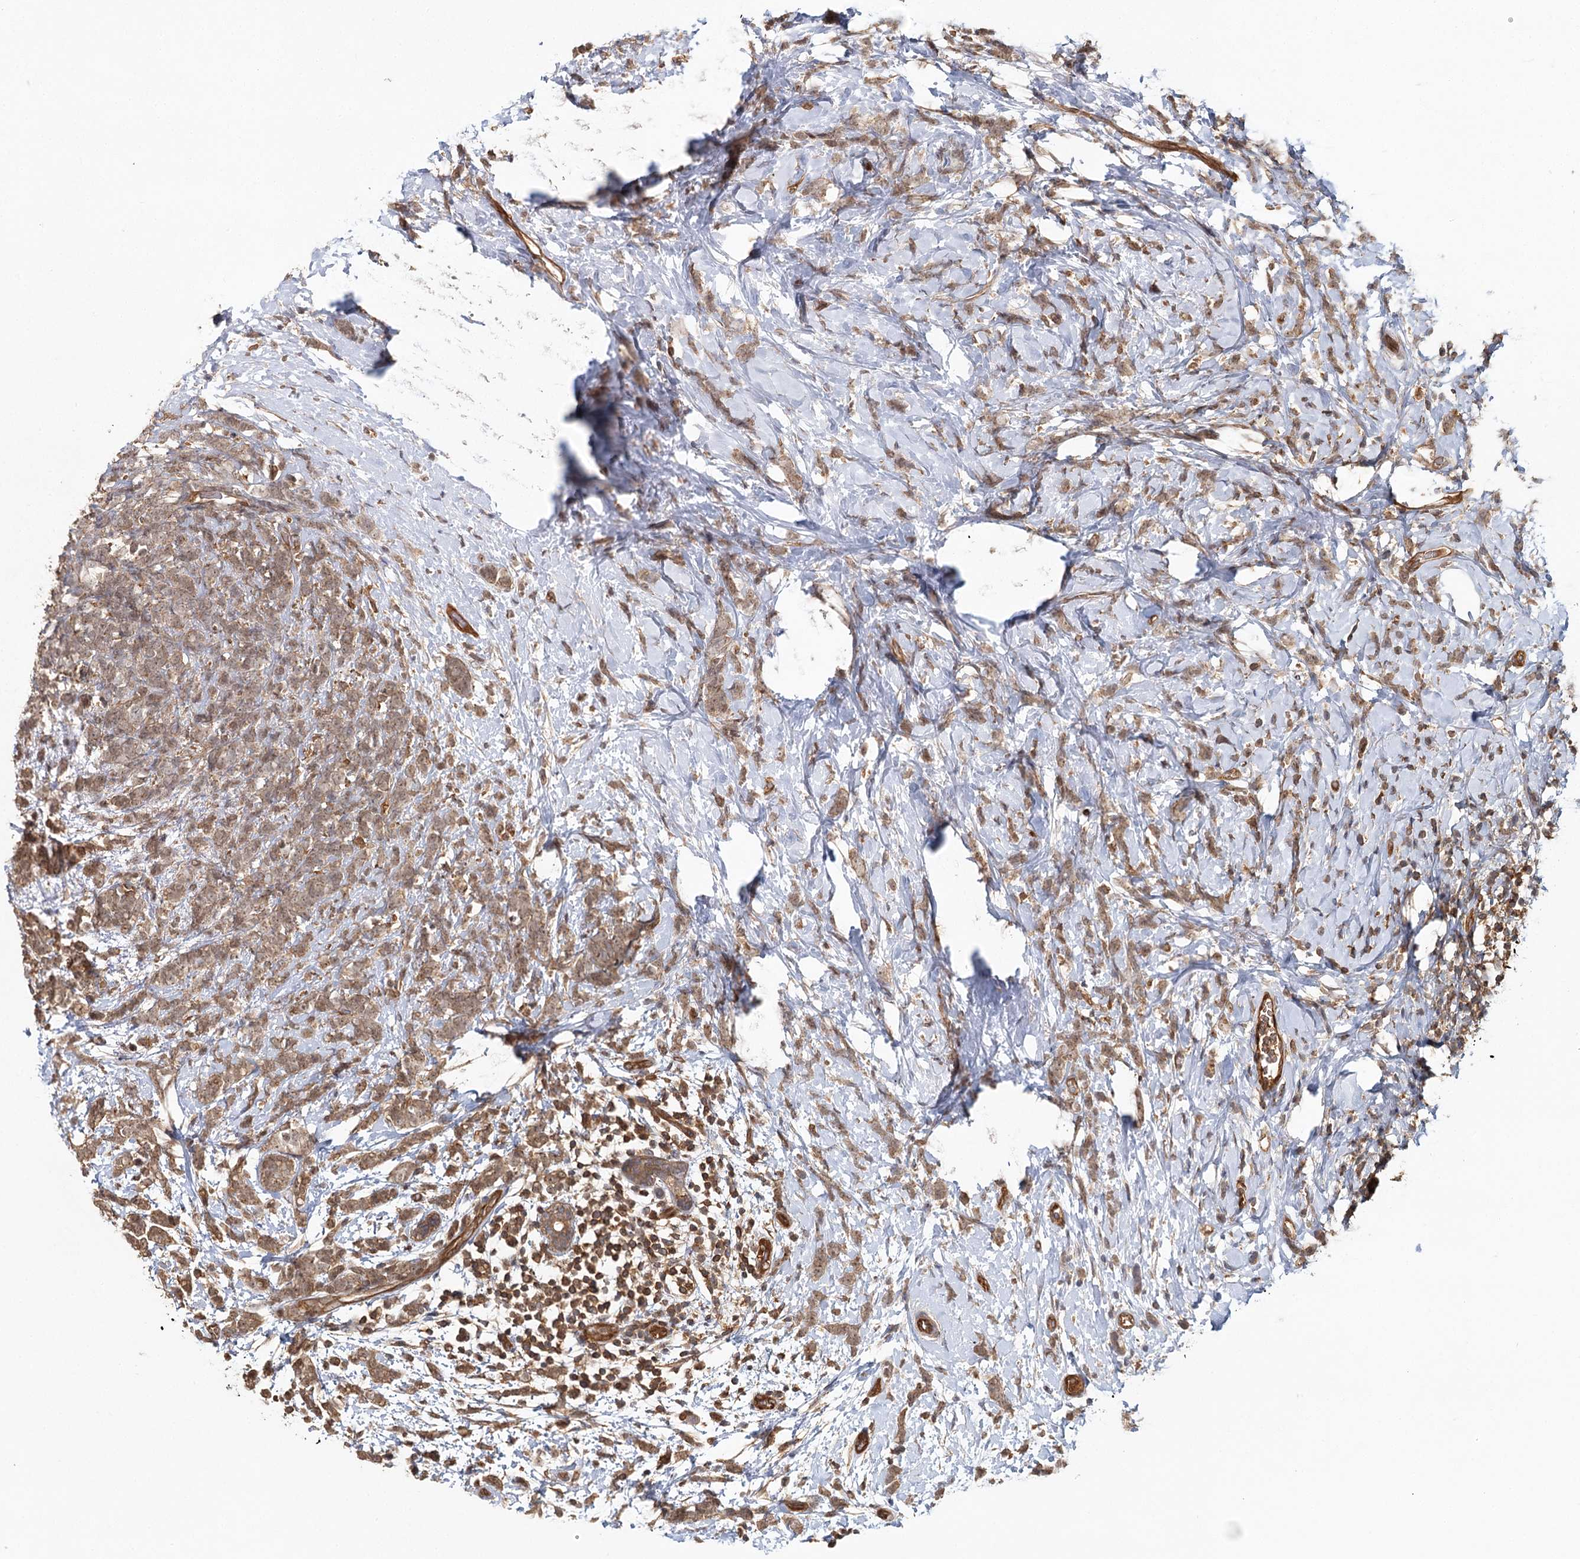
{"staining": {"intensity": "moderate", "quantity": ">75%", "location": "cytoplasmic/membranous,nuclear"}, "tissue": "breast cancer", "cell_type": "Tumor cells", "image_type": "cancer", "snomed": [{"axis": "morphology", "description": "Lobular carcinoma"}, {"axis": "topography", "description": "Breast"}], "caption": "Protein analysis of breast cancer (lobular carcinoma) tissue shows moderate cytoplasmic/membranous and nuclear staining in approximately >75% of tumor cells.", "gene": "BCR", "patient": {"sex": "female", "age": 58}}